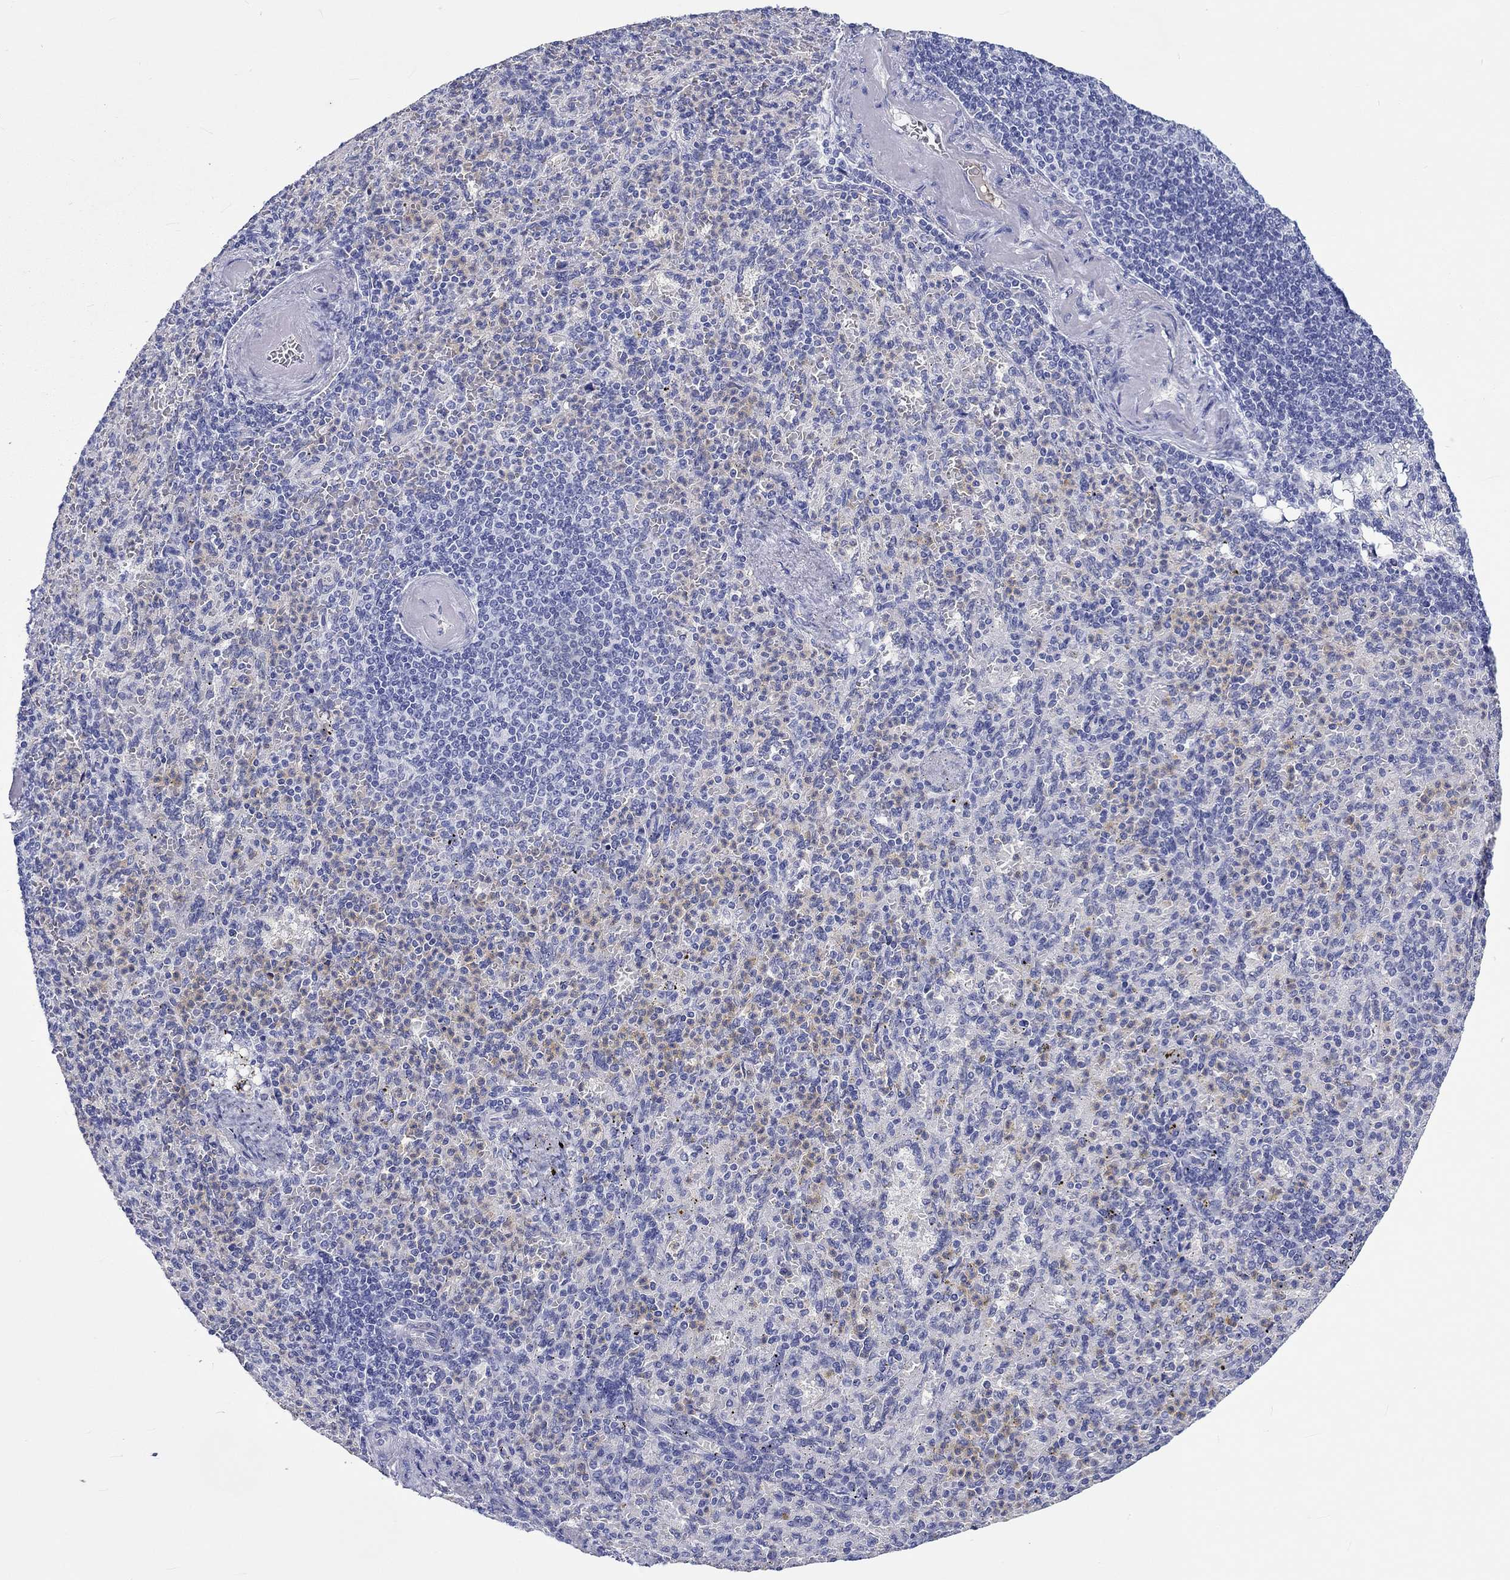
{"staining": {"intensity": "negative", "quantity": "none", "location": "none"}, "tissue": "spleen", "cell_type": "Cells in red pulp", "image_type": "normal", "snomed": [{"axis": "morphology", "description": "Normal tissue, NOS"}, {"axis": "topography", "description": "Spleen"}], "caption": "Cells in red pulp show no significant positivity in normal spleen. The staining was performed using DAB (3,3'-diaminobenzidine) to visualize the protein expression in brown, while the nuclei were stained in blue with hematoxylin (Magnification: 20x).", "gene": "CDY1B", "patient": {"sex": "female", "age": 74}}